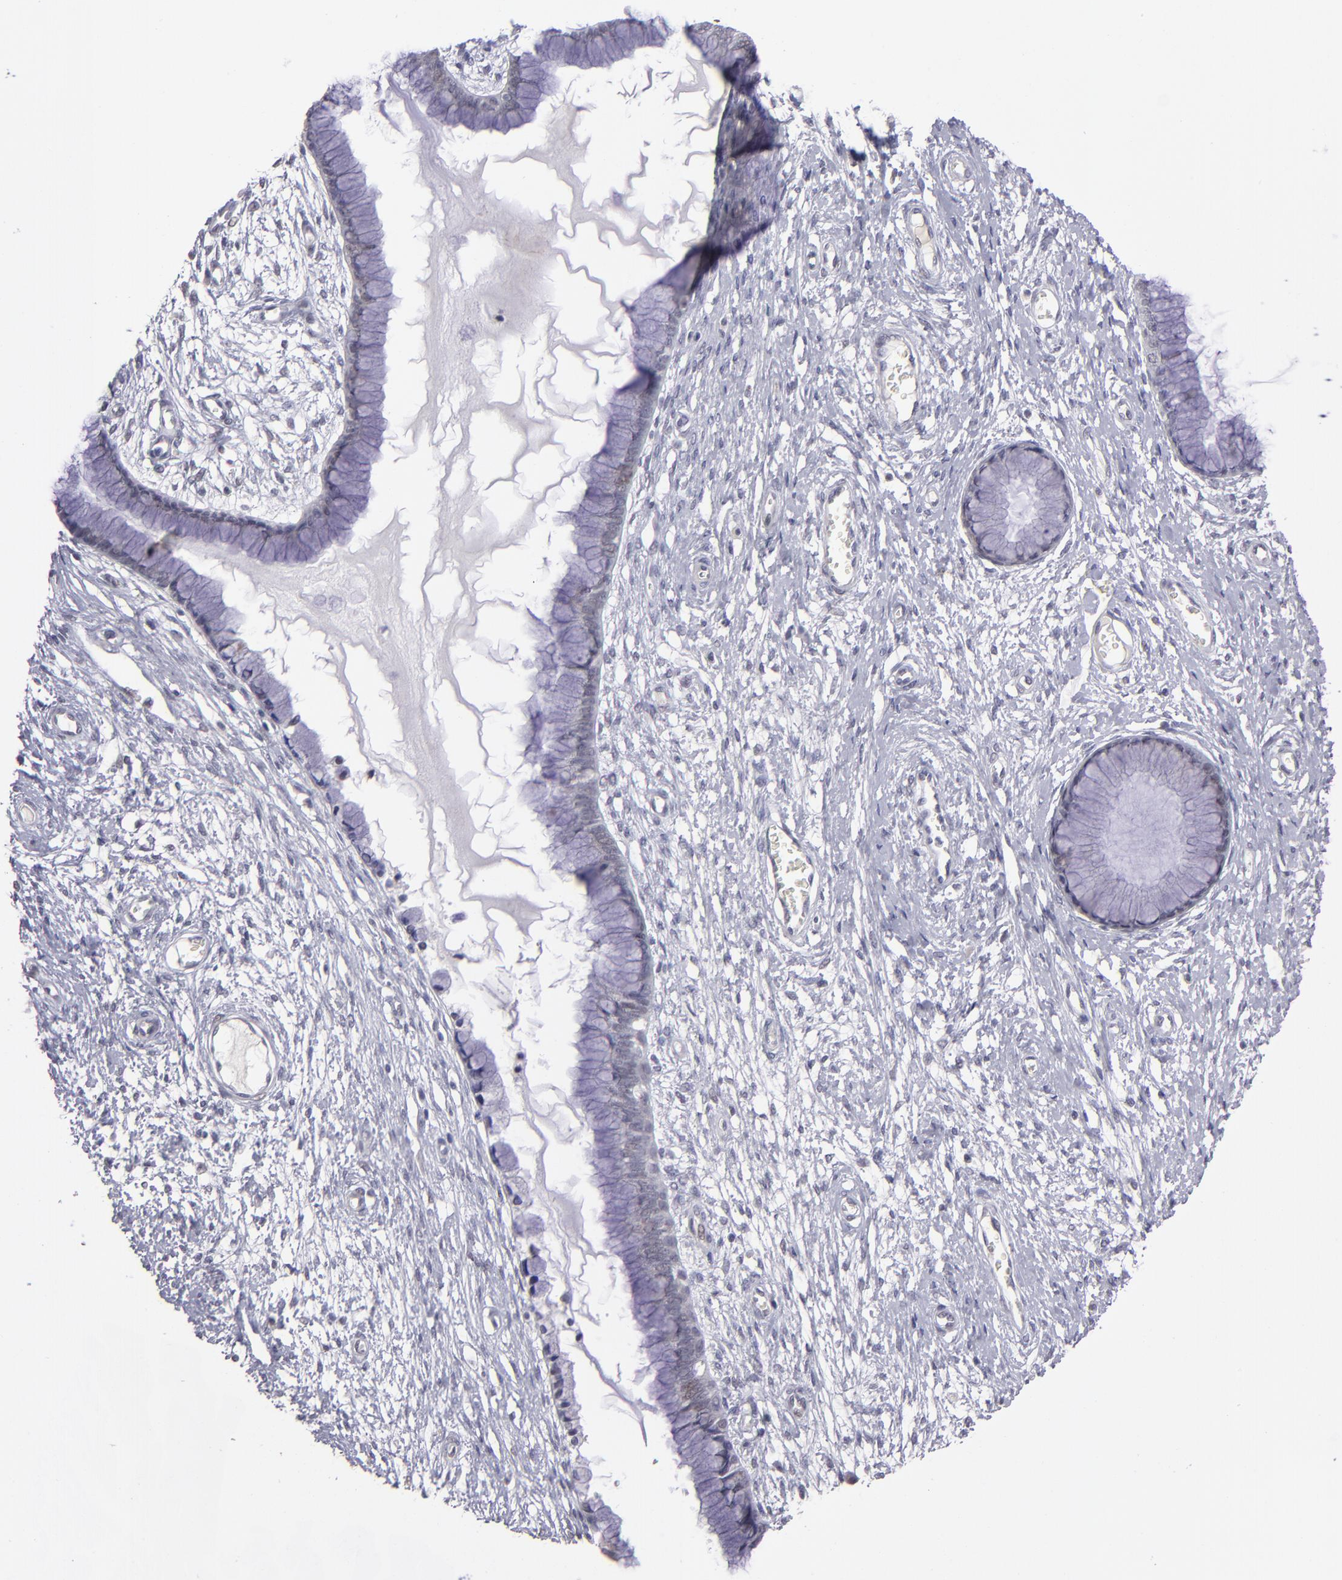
{"staining": {"intensity": "weak", "quantity": "<25%", "location": "nuclear"}, "tissue": "cervix", "cell_type": "Glandular cells", "image_type": "normal", "snomed": [{"axis": "morphology", "description": "Normal tissue, NOS"}, {"axis": "topography", "description": "Cervix"}], "caption": "Protein analysis of benign cervix shows no significant positivity in glandular cells. Brightfield microscopy of immunohistochemistry (IHC) stained with DAB (brown) and hematoxylin (blue), captured at high magnification.", "gene": "OTUB2", "patient": {"sex": "female", "age": 55}}